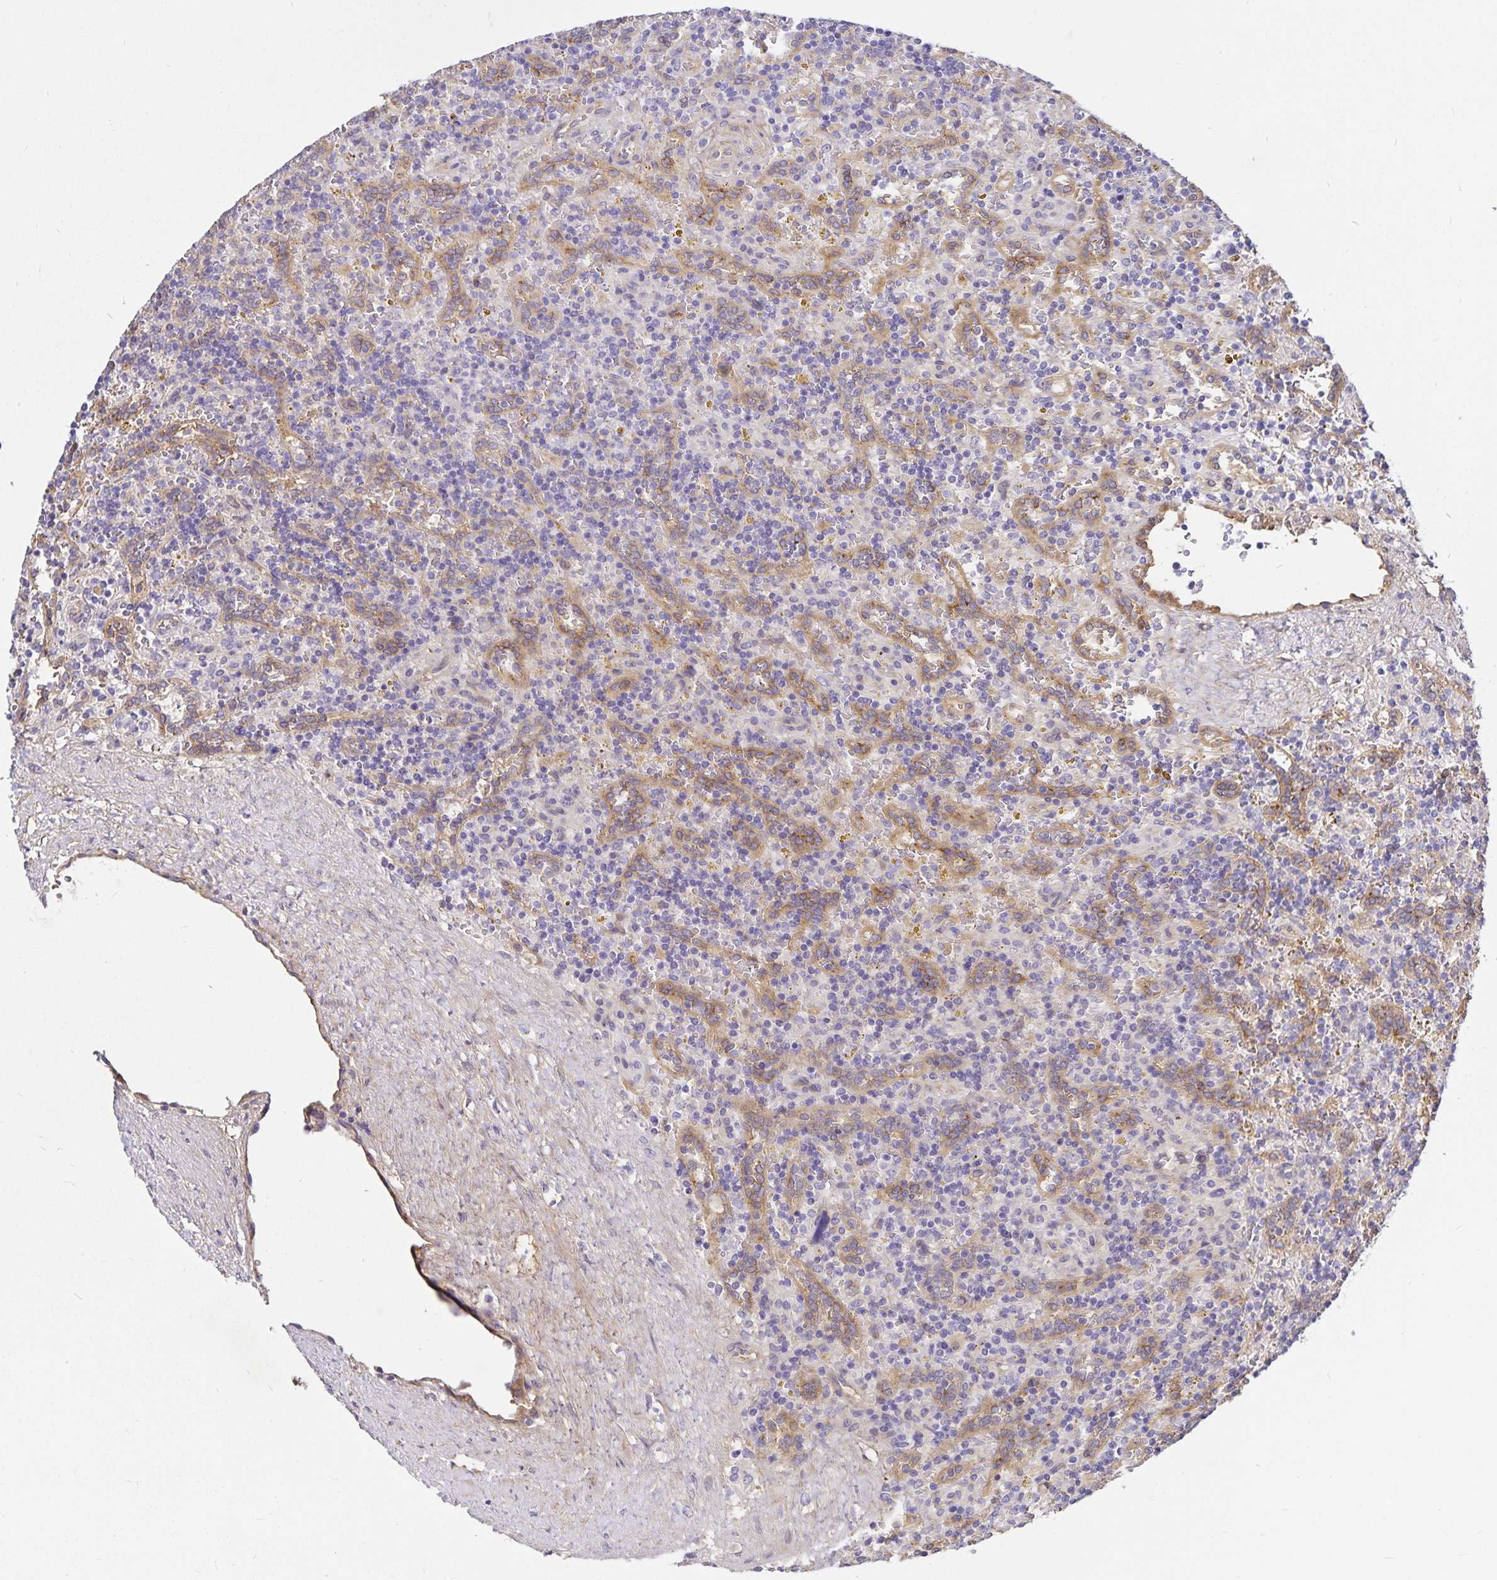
{"staining": {"intensity": "negative", "quantity": "none", "location": "none"}, "tissue": "lymphoma", "cell_type": "Tumor cells", "image_type": "cancer", "snomed": [{"axis": "morphology", "description": "Malignant lymphoma, non-Hodgkin's type, Low grade"}, {"axis": "topography", "description": "Spleen"}], "caption": "High power microscopy histopathology image of an immunohistochemistry photomicrograph of low-grade malignant lymphoma, non-Hodgkin's type, revealing no significant staining in tumor cells.", "gene": "GNG12", "patient": {"sex": "male", "age": 67}}